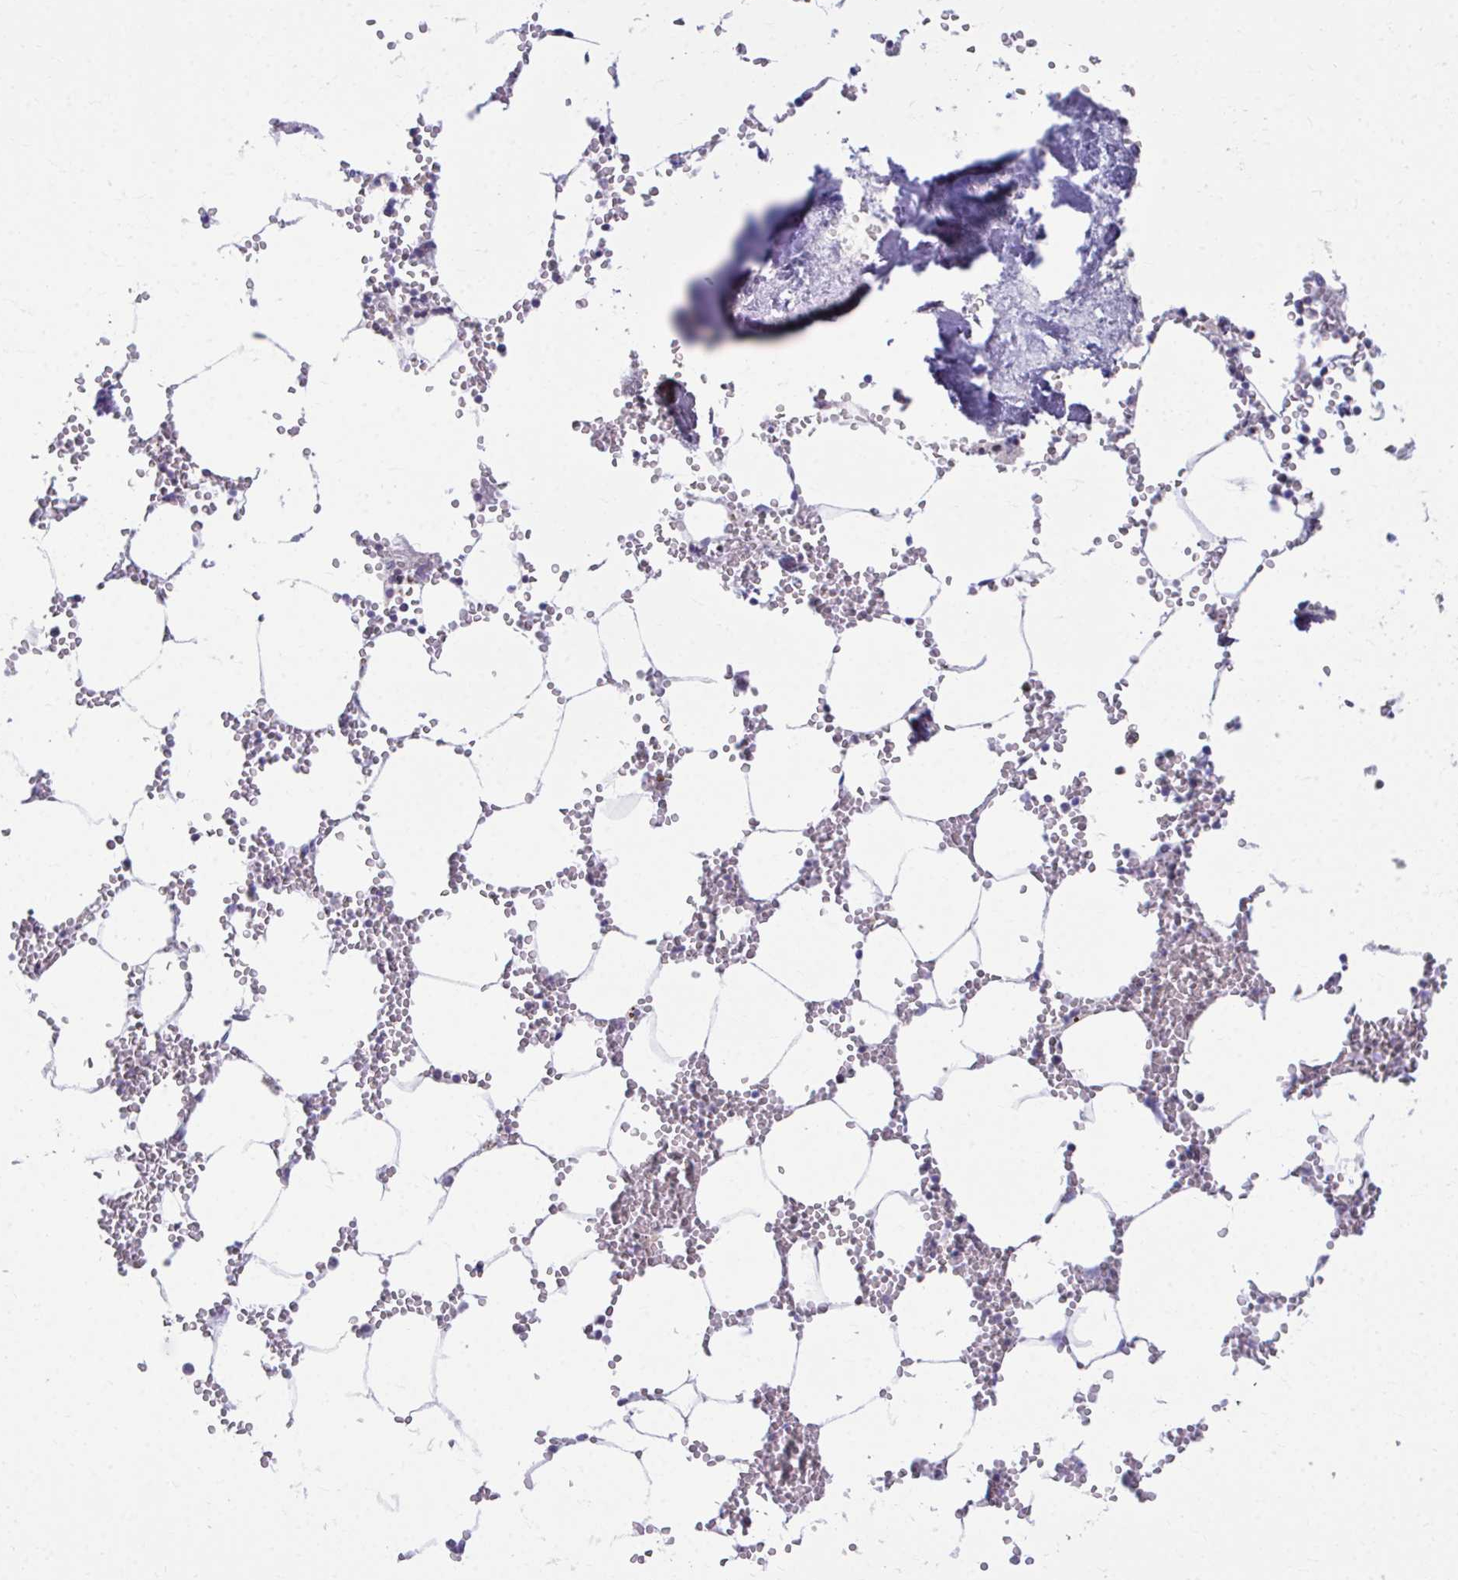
{"staining": {"intensity": "negative", "quantity": "none", "location": "none"}, "tissue": "bone marrow", "cell_type": "Hematopoietic cells", "image_type": "normal", "snomed": [{"axis": "morphology", "description": "Normal tissue, NOS"}, {"axis": "topography", "description": "Bone marrow"}], "caption": "Immunohistochemistry photomicrograph of normal bone marrow stained for a protein (brown), which shows no positivity in hematopoietic cells.", "gene": "OR7A5", "patient": {"sex": "male", "age": 54}}